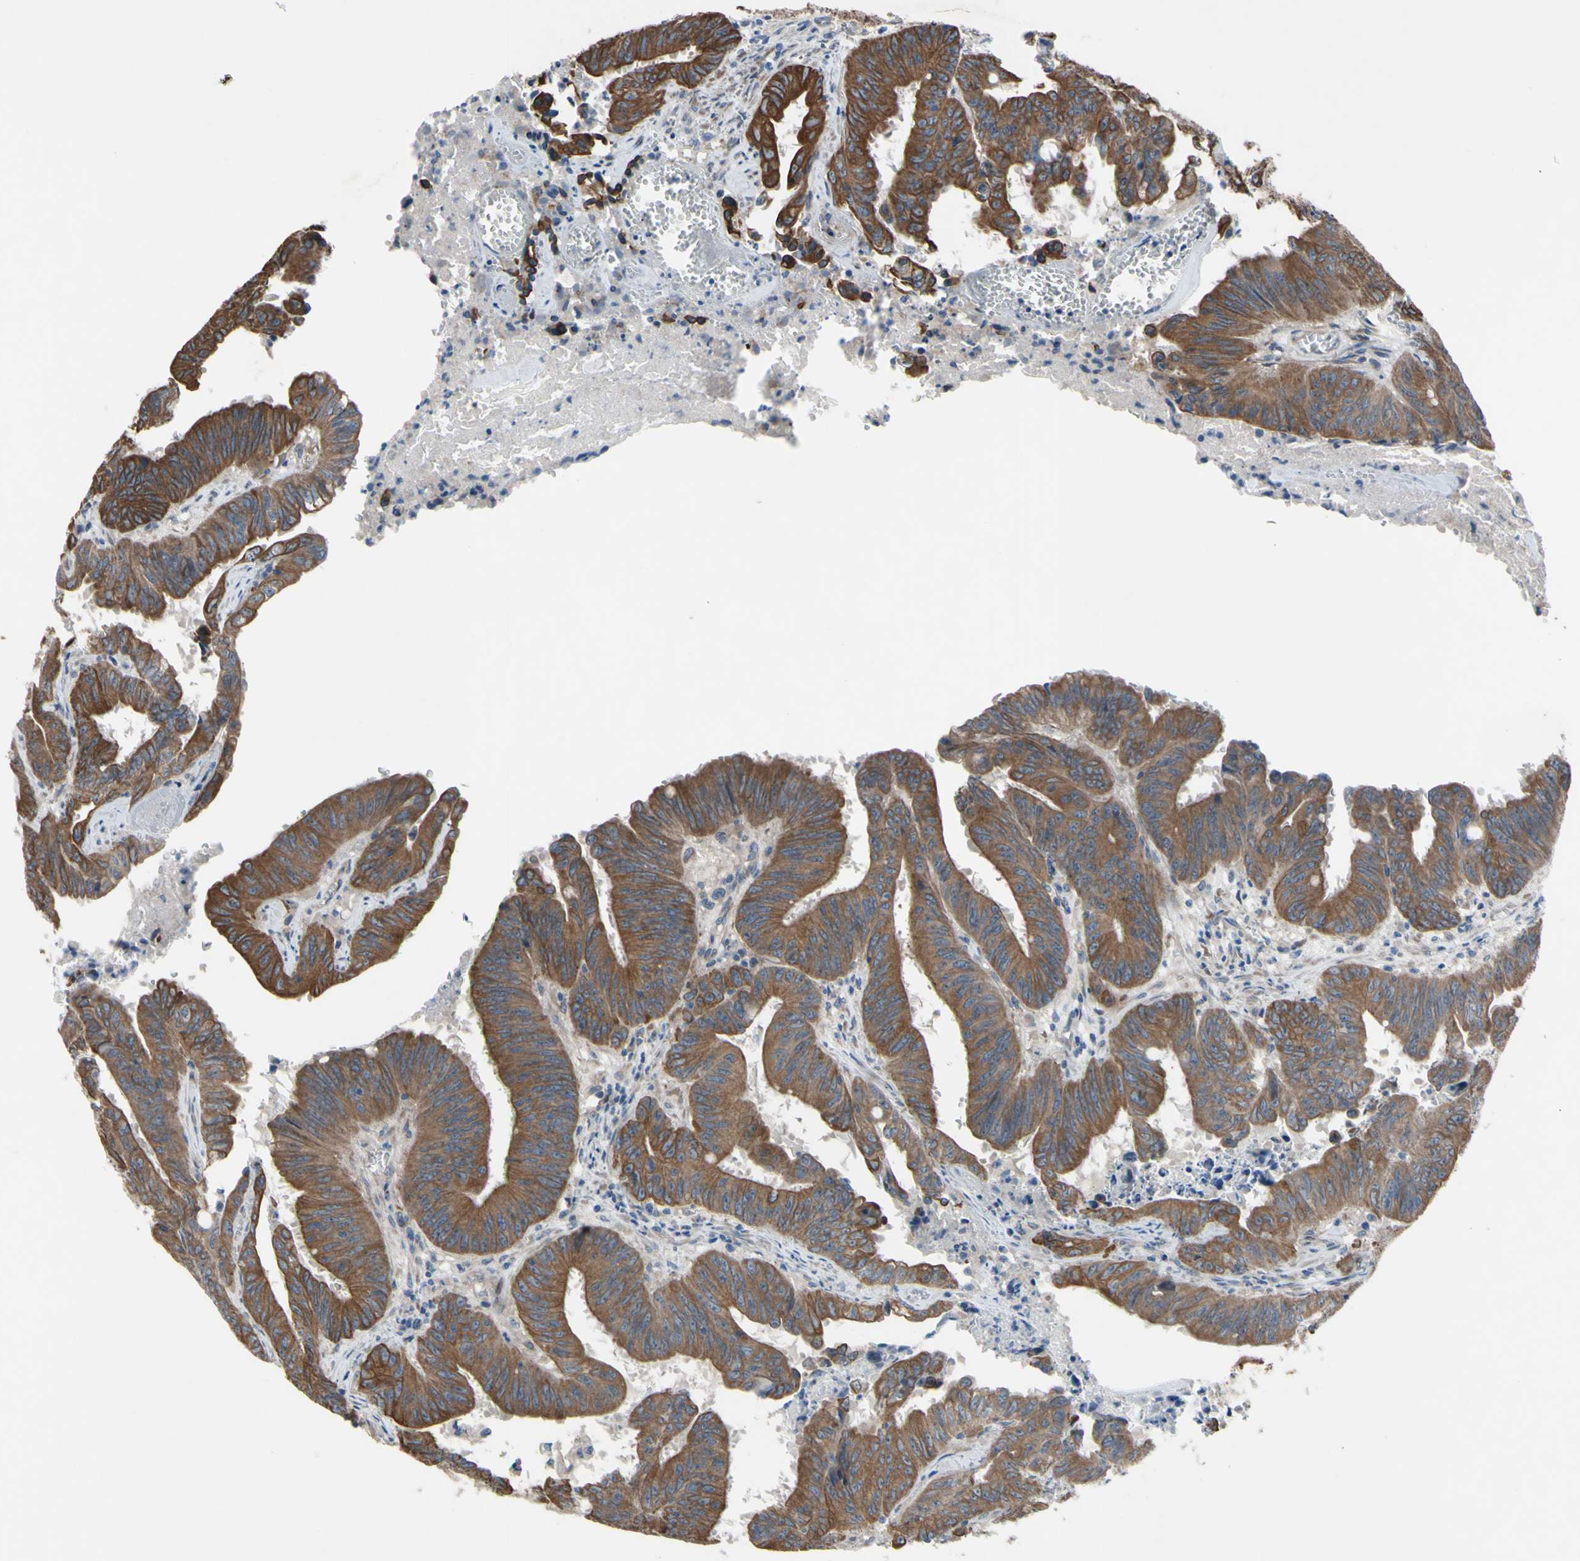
{"staining": {"intensity": "strong", "quantity": ">75%", "location": "cytoplasmic/membranous"}, "tissue": "colorectal cancer", "cell_type": "Tumor cells", "image_type": "cancer", "snomed": [{"axis": "morphology", "description": "Adenocarcinoma, NOS"}, {"axis": "topography", "description": "Colon"}], "caption": "A high amount of strong cytoplasmic/membranous expression is appreciated in approximately >75% of tumor cells in adenocarcinoma (colorectal) tissue. (DAB (3,3'-diaminobenzidine) IHC with brightfield microscopy, high magnification).", "gene": "GRAMD2B", "patient": {"sex": "male", "age": 45}}